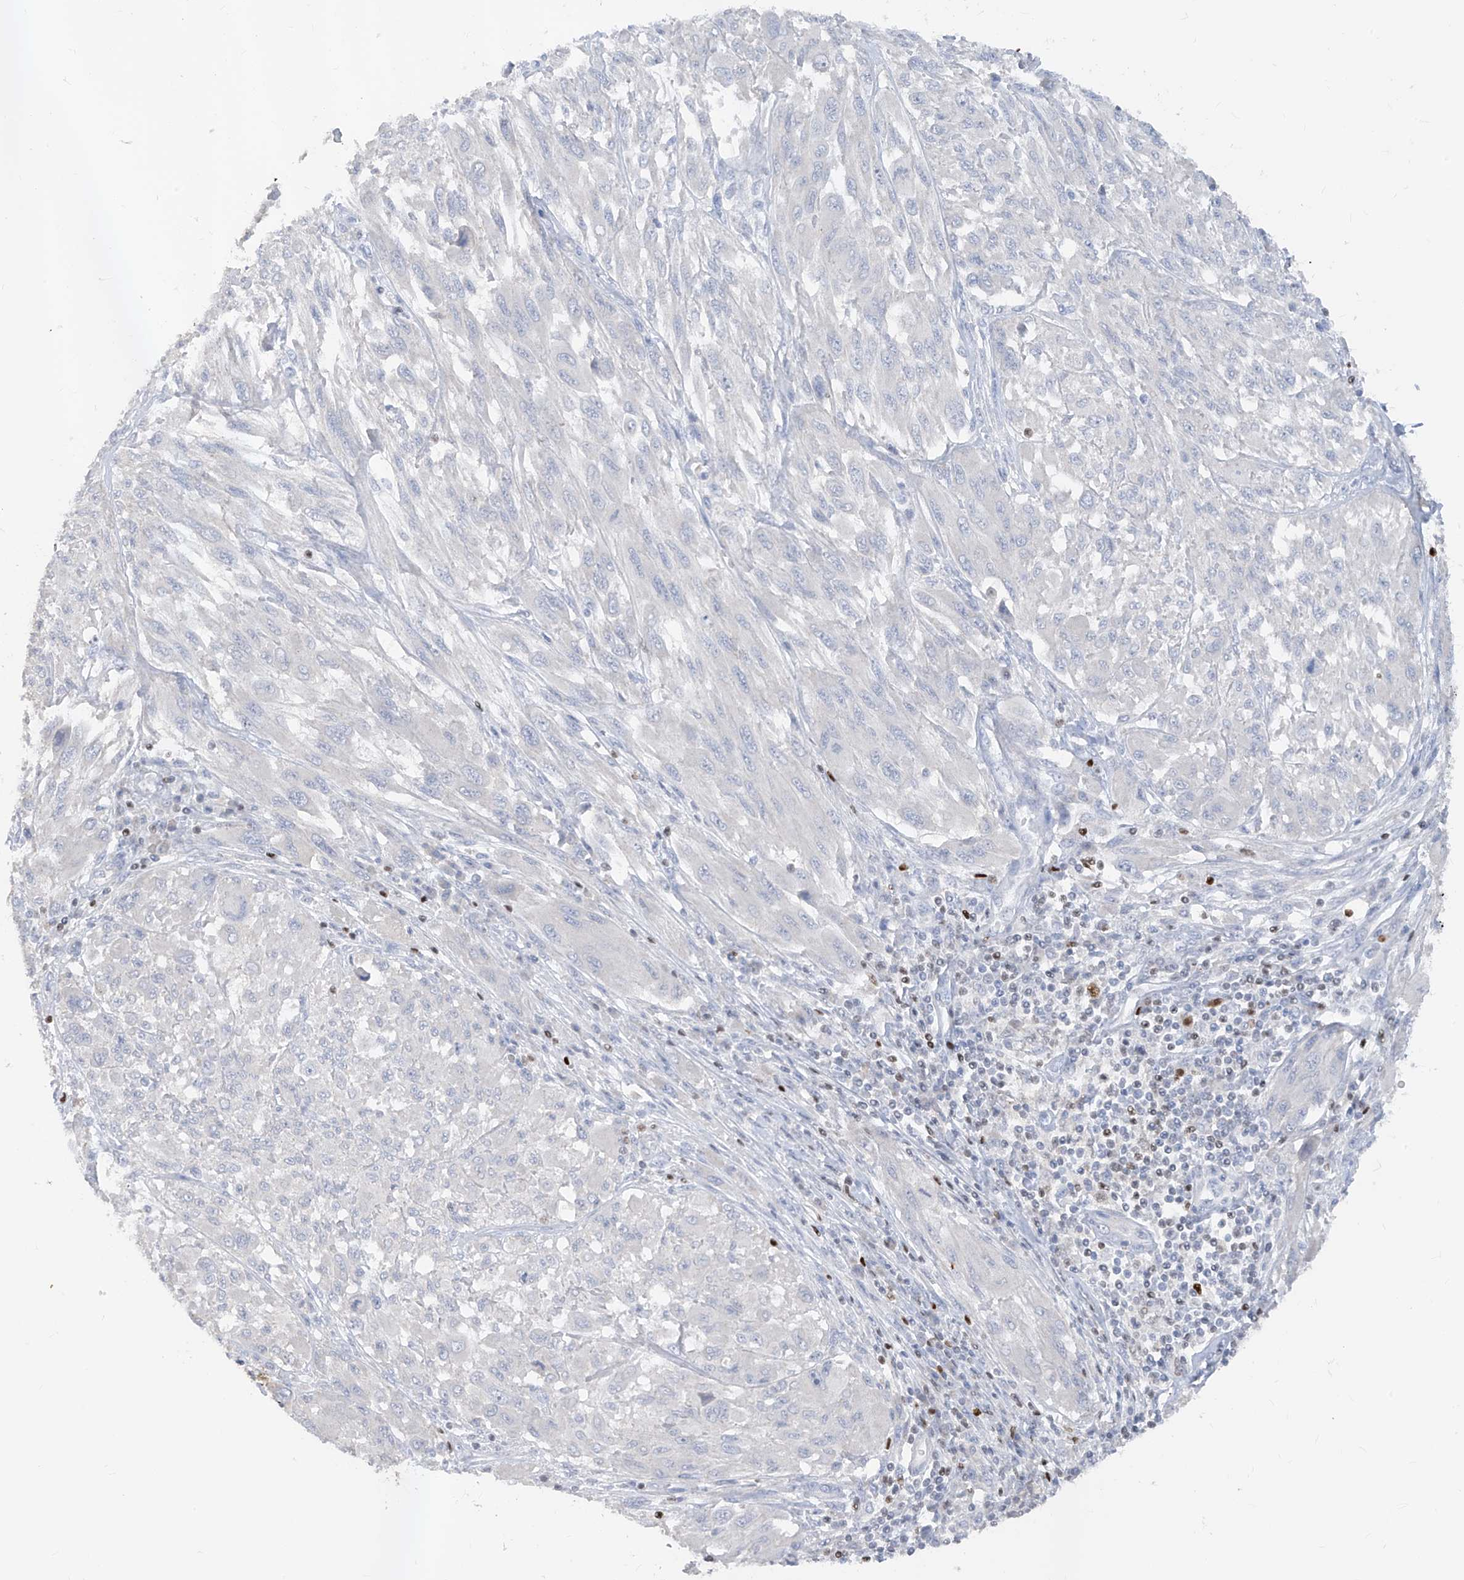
{"staining": {"intensity": "negative", "quantity": "none", "location": "none"}, "tissue": "melanoma", "cell_type": "Tumor cells", "image_type": "cancer", "snomed": [{"axis": "morphology", "description": "Malignant melanoma, NOS"}, {"axis": "topography", "description": "Skin"}], "caption": "High magnification brightfield microscopy of melanoma stained with DAB (3,3'-diaminobenzidine) (brown) and counterstained with hematoxylin (blue): tumor cells show no significant expression.", "gene": "TBX21", "patient": {"sex": "female", "age": 91}}